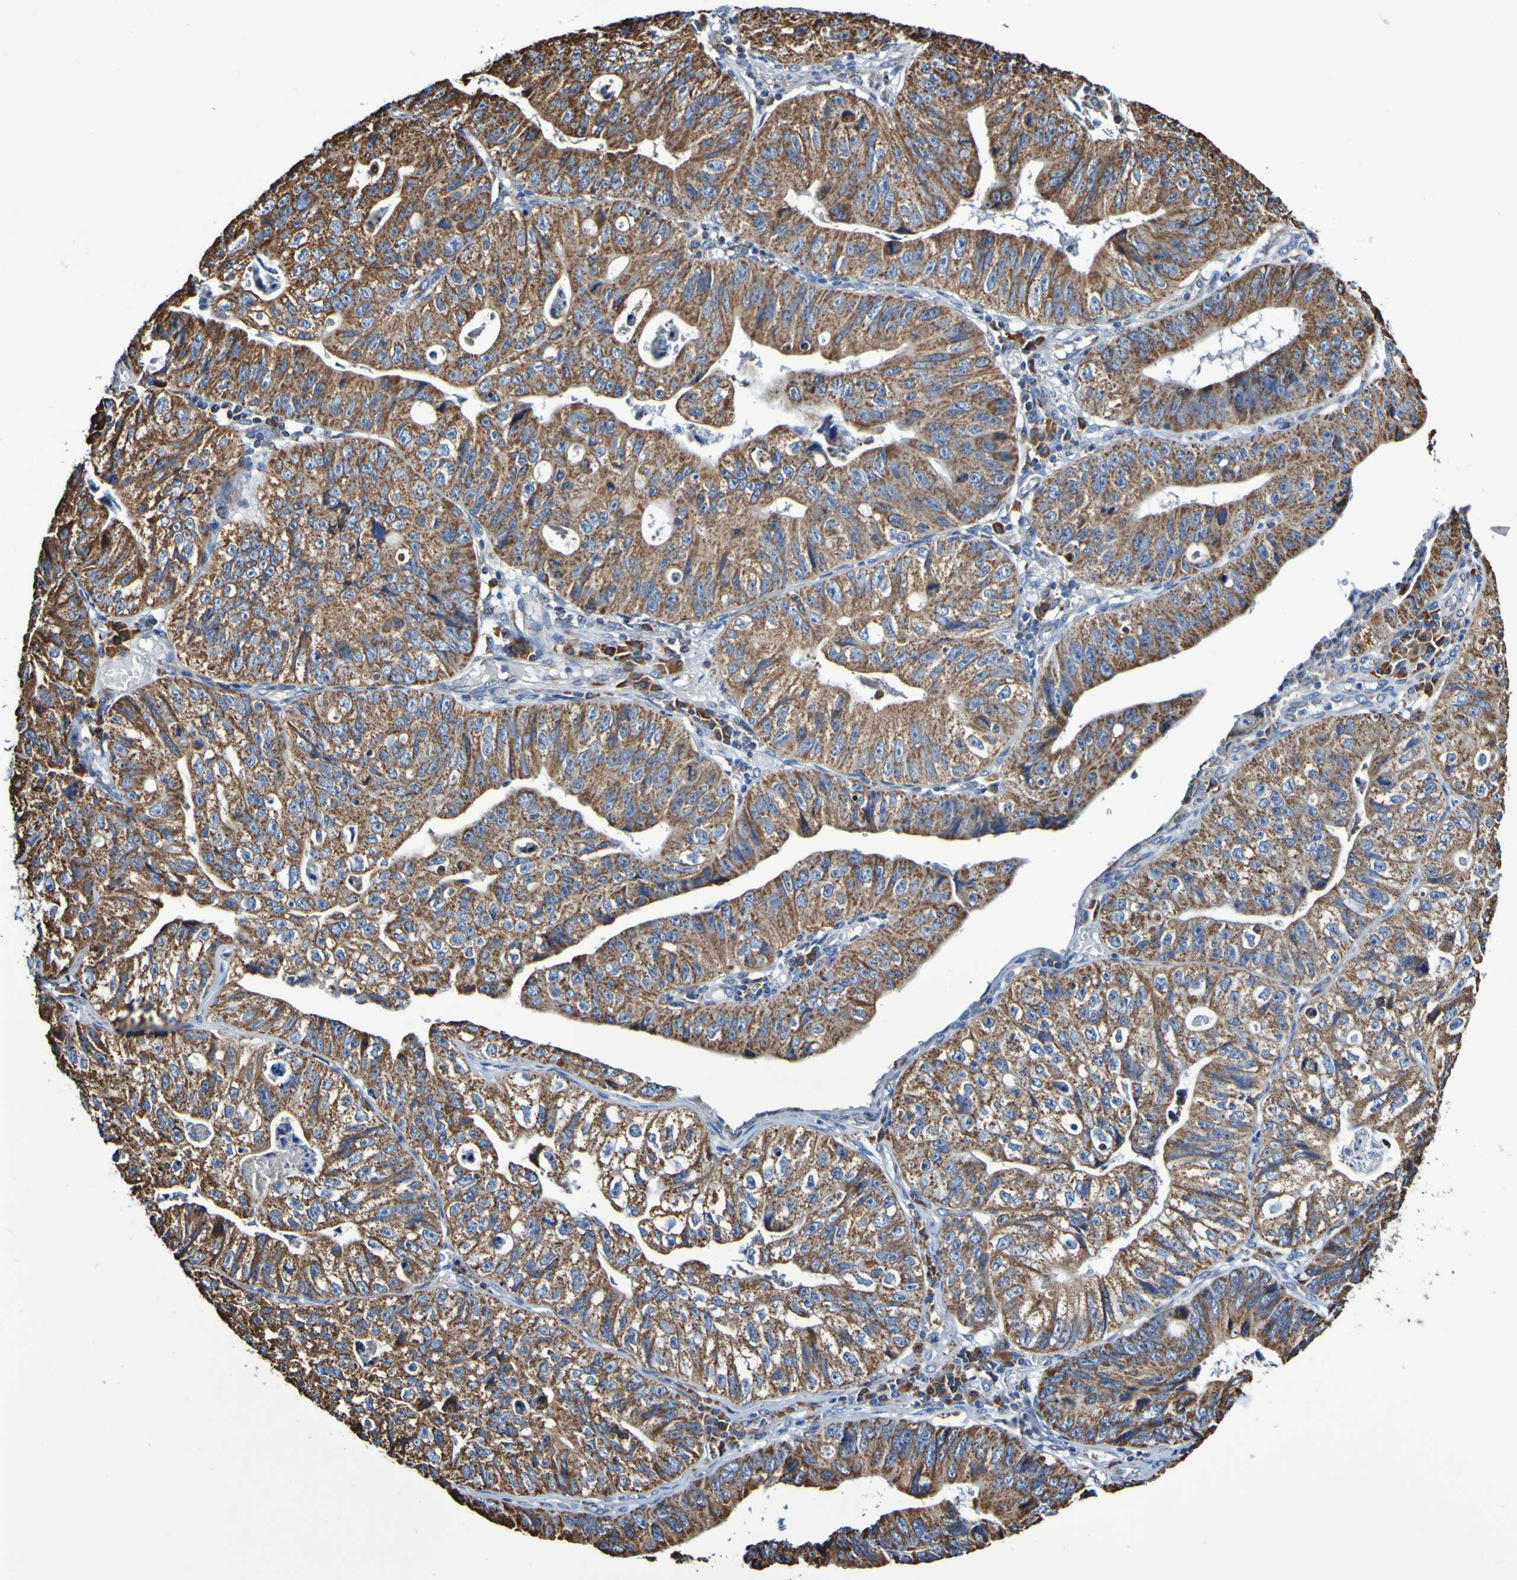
{"staining": {"intensity": "strong", "quantity": ">75%", "location": "cytoplasmic/membranous"}, "tissue": "stomach cancer", "cell_type": "Tumor cells", "image_type": "cancer", "snomed": [{"axis": "morphology", "description": "Adenocarcinoma, NOS"}, {"axis": "topography", "description": "Stomach"}], "caption": "The photomicrograph shows a brown stain indicating the presence of a protein in the cytoplasmic/membranous of tumor cells in adenocarcinoma (stomach).", "gene": "IL18R1", "patient": {"sex": "male", "age": 59}}